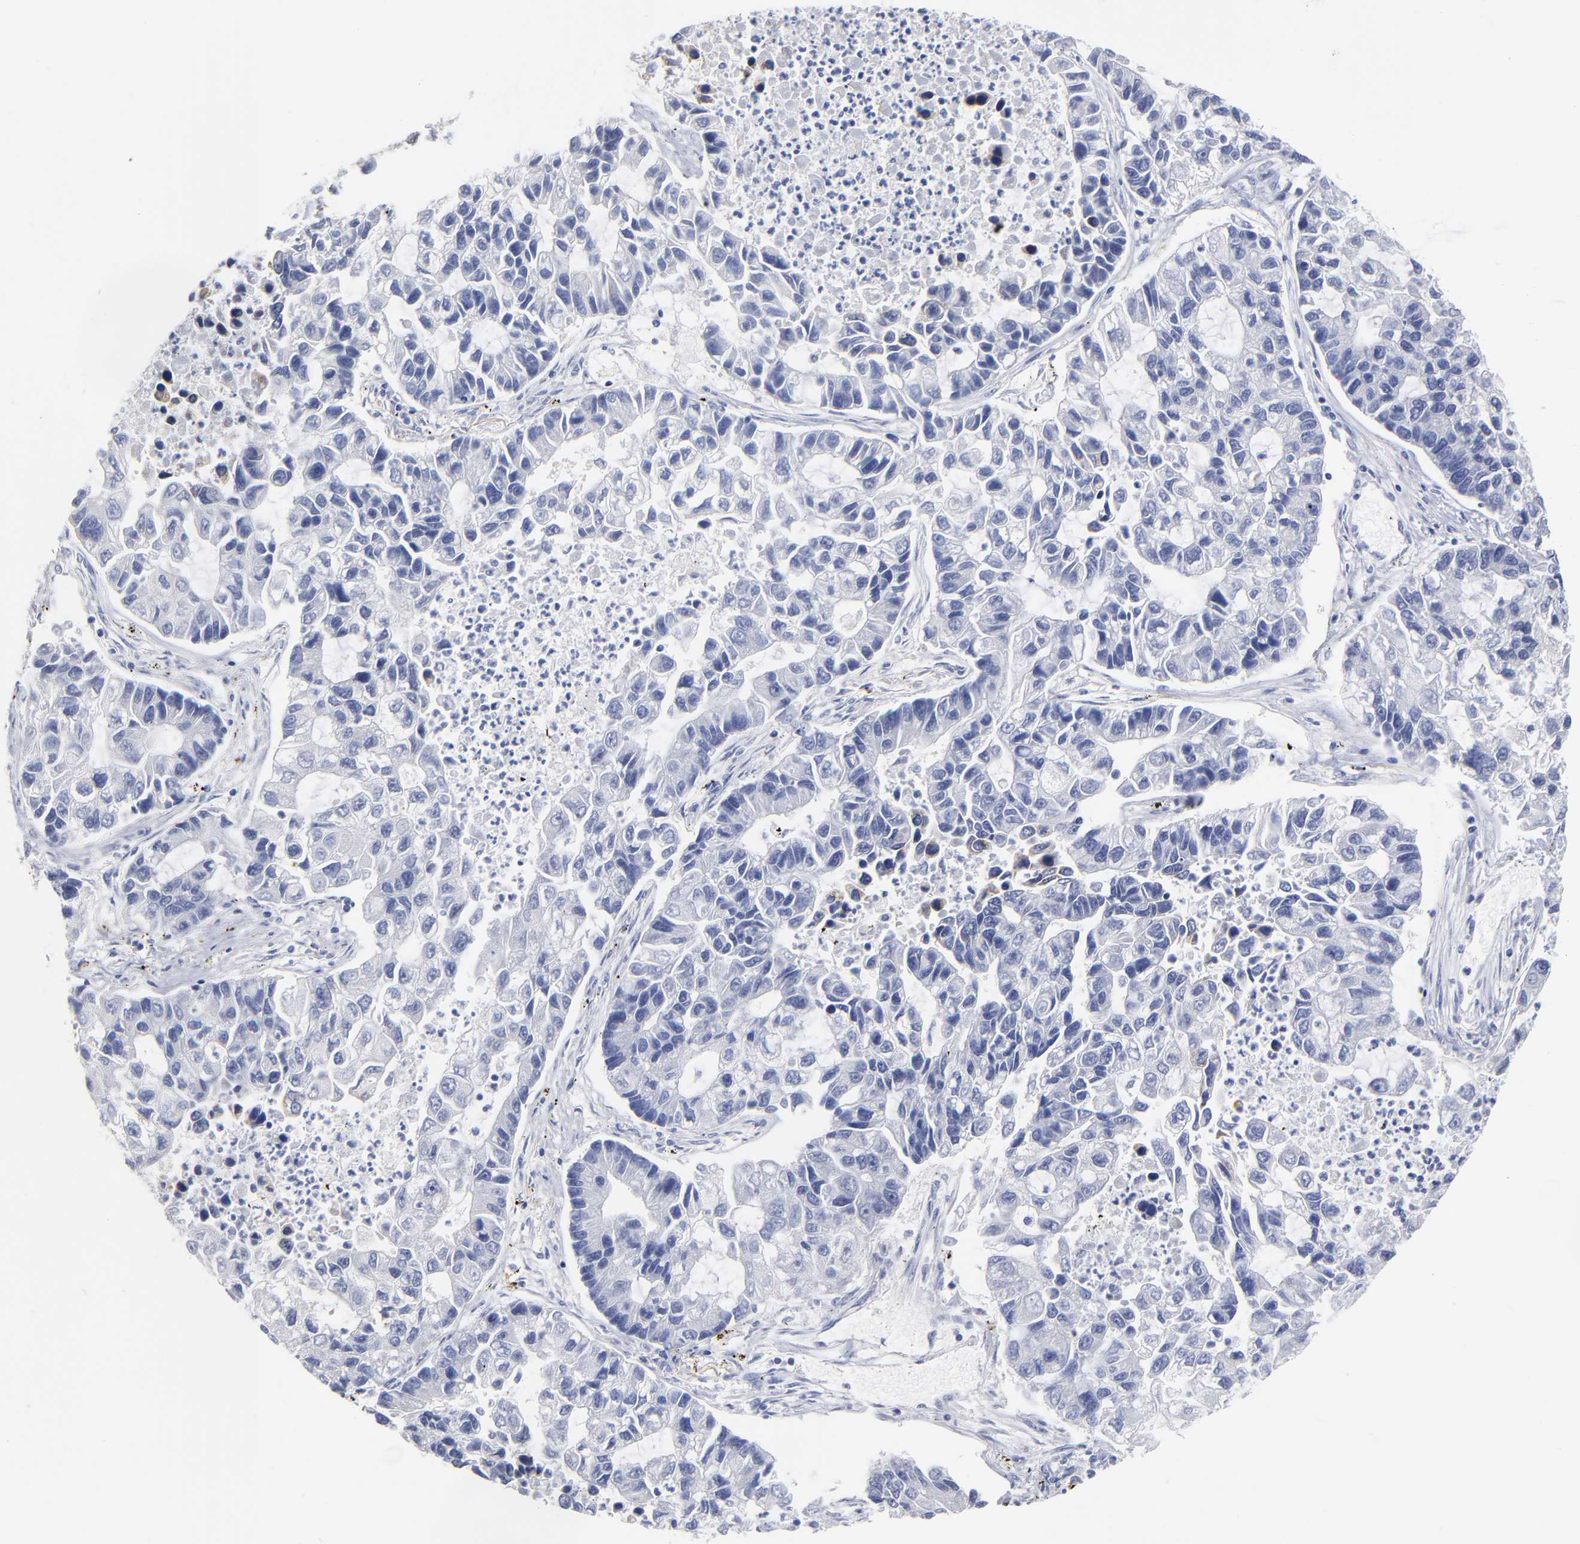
{"staining": {"intensity": "negative", "quantity": "none", "location": "none"}, "tissue": "lung cancer", "cell_type": "Tumor cells", "image_type": "cancer", "snomed": [{"axis": "morphology", "description": "Adenocarcinoma, NOS"}, {"axis": "topography", "description": "Lung"}], "caption": "Immunohistochemistry (IHC) photomicrograph of neoplastic tissue: human lung adenocarcinoma stained with DAB displays no significant protein staining in tumor cells. (Brightfield microscopy of DAB immunohistochemistry at high magnification).", "gene": "PTP4A1", "patient": {"sex": "female", "age": 51}}